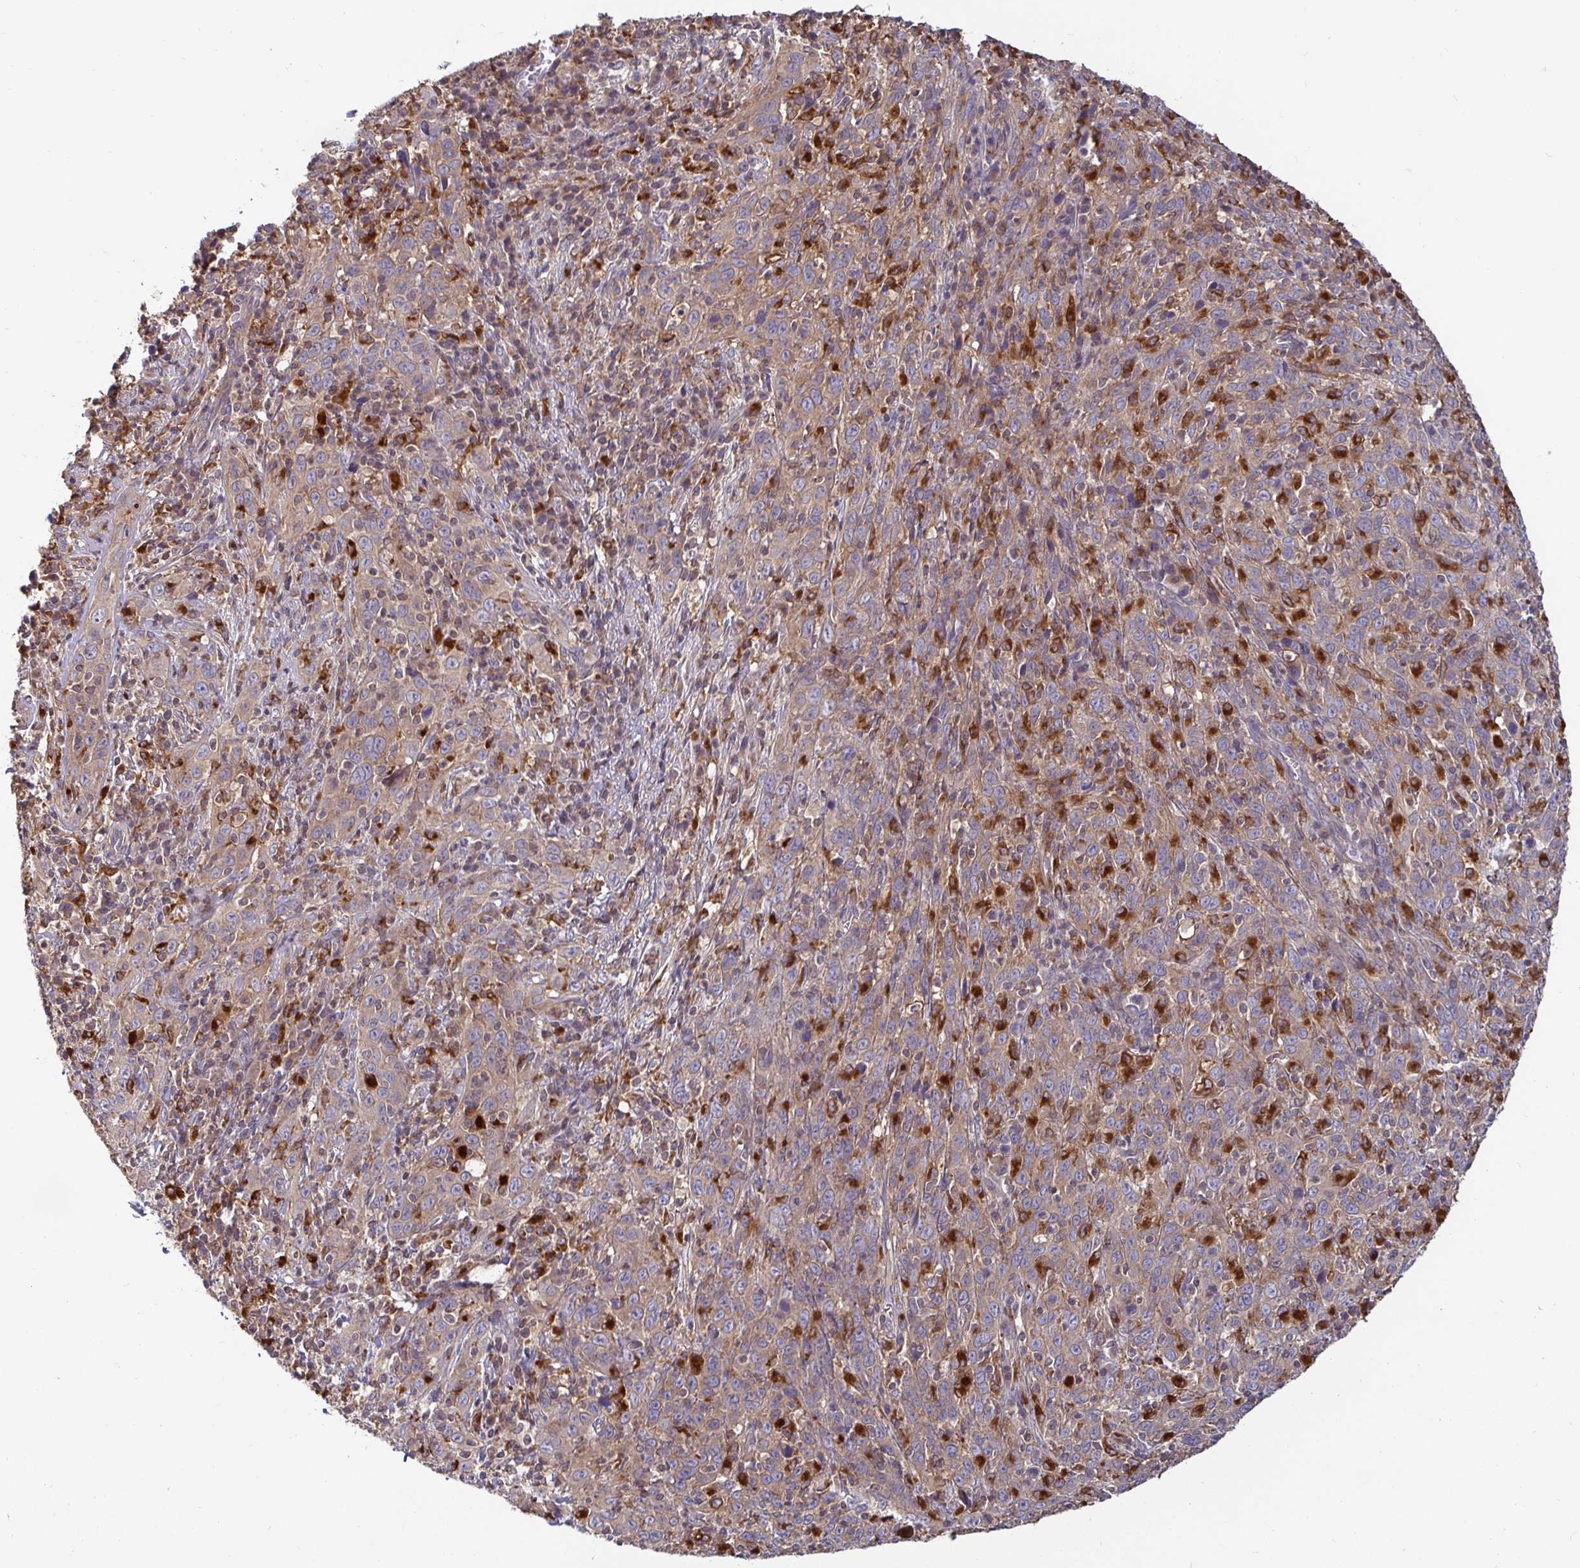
{"staining": {"intensity": "weak", "quantity": "25%-75%", "location": "cytoplasmic/membranous"}, "tissue": "cervical cancer", "cell_type": "Tumor cells", "image_type": "cancer", "snomed": [{"axis": "morphology", "description": "Squamous cell carcinoma, NOS"}, {"axis": "topography", "description": "Cervix"}], "caption": "Protein staining reveals weak cytoplasmic/membranous positivity in approximately 25%-75% of tumor cells in cervical squamous cell carcinoma.", "gene": "ATP6V1F", "patient": {"sex": "female", "age": 46}}